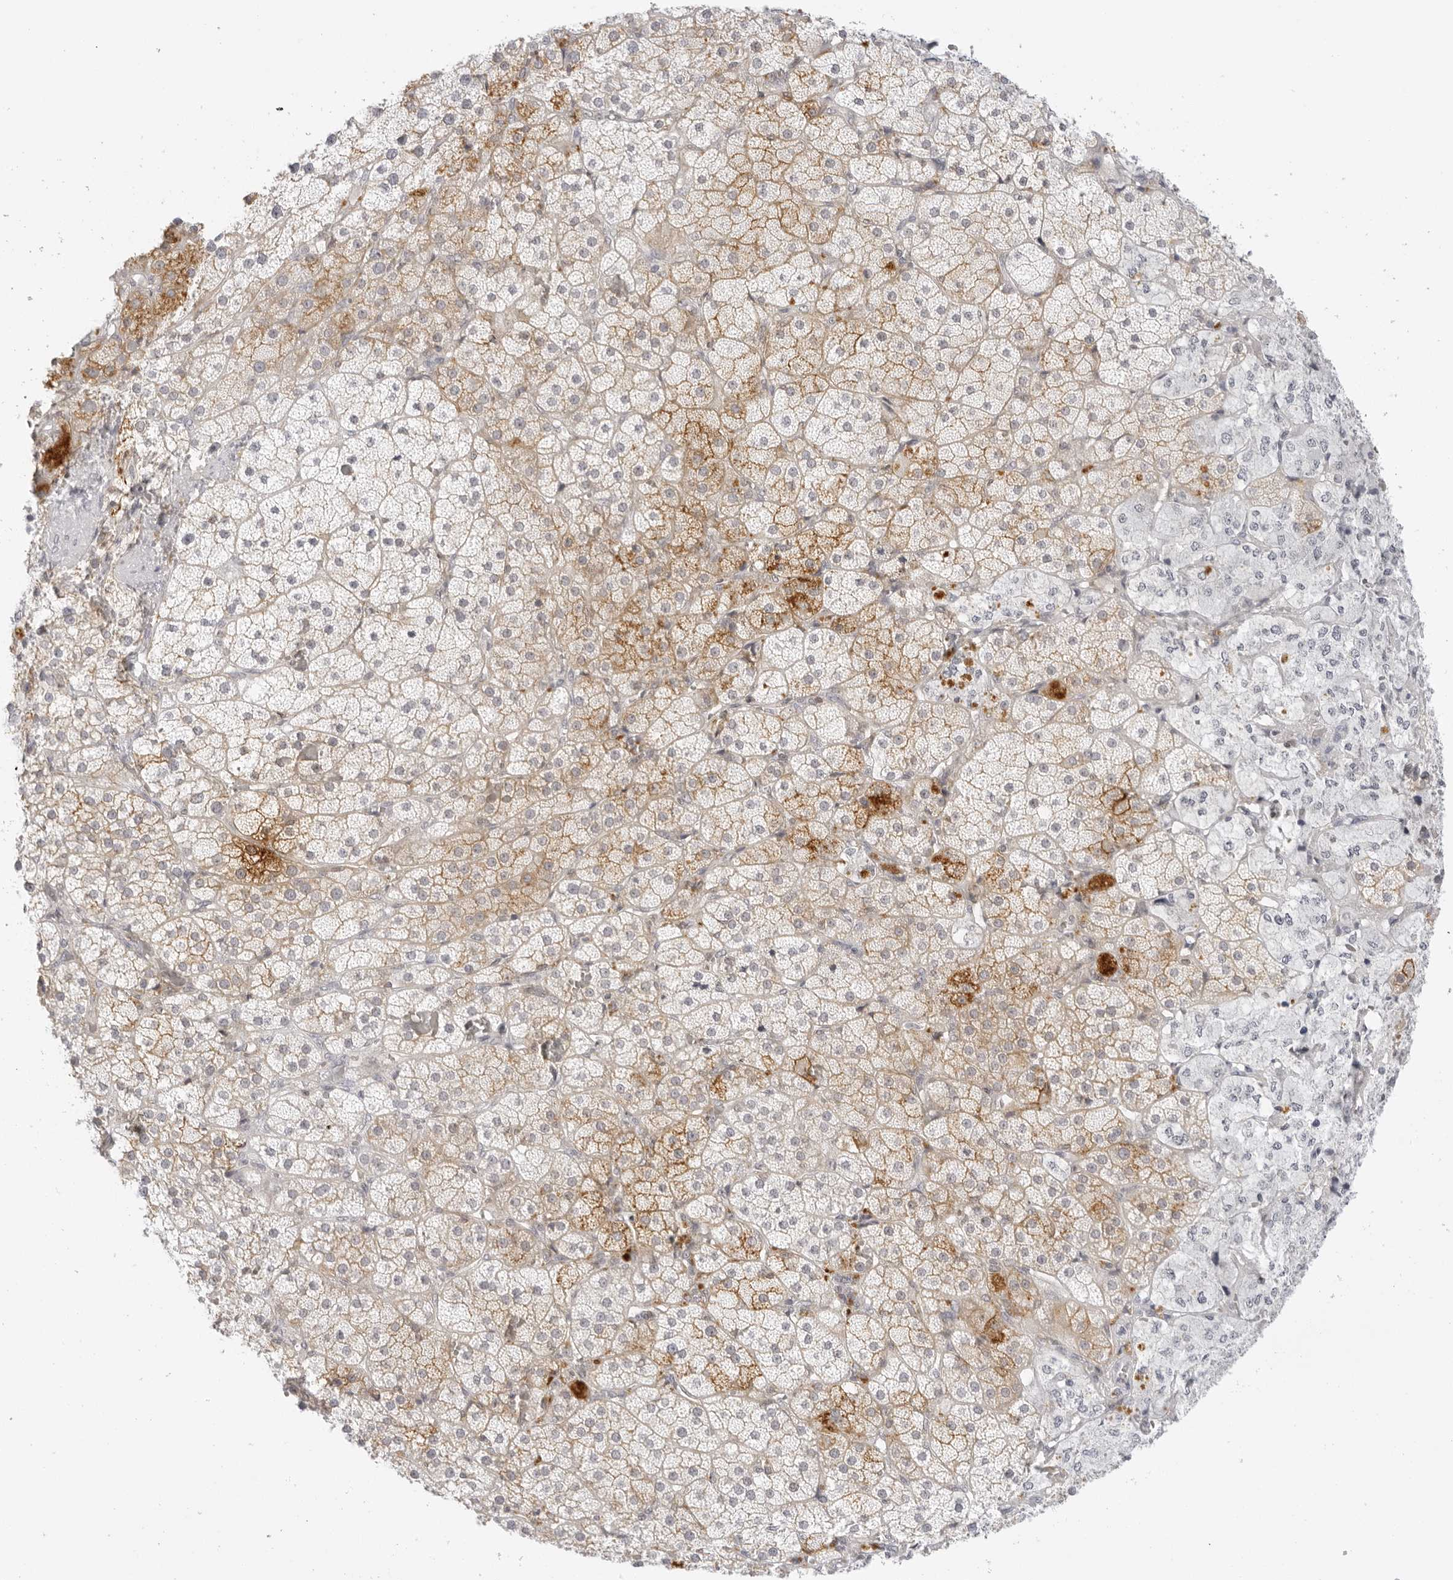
{"staining": {"intensity": "moderate", "quantity": "25%-75%", "location": "cytoplasmic/membranous"}, "tissue": "adrenal gland", "cell_type": "Glandular cells", "image_type": "normal", "snomed": [{"axis": "morphology", "description": "Normal tissue, NOS"}, {"axis": "topography", "description": "Adrenal gland"}], "caption": "Immunohistochemical staining of normal human adrenal gland displays medium levels of moderate cytoplasmic/membranous positivity in about 25%-75% of glandular cells. Nuclei are stained in blue.", "gene": "TNFRSF14", "patient": {"sex": "male", "age": 57}}